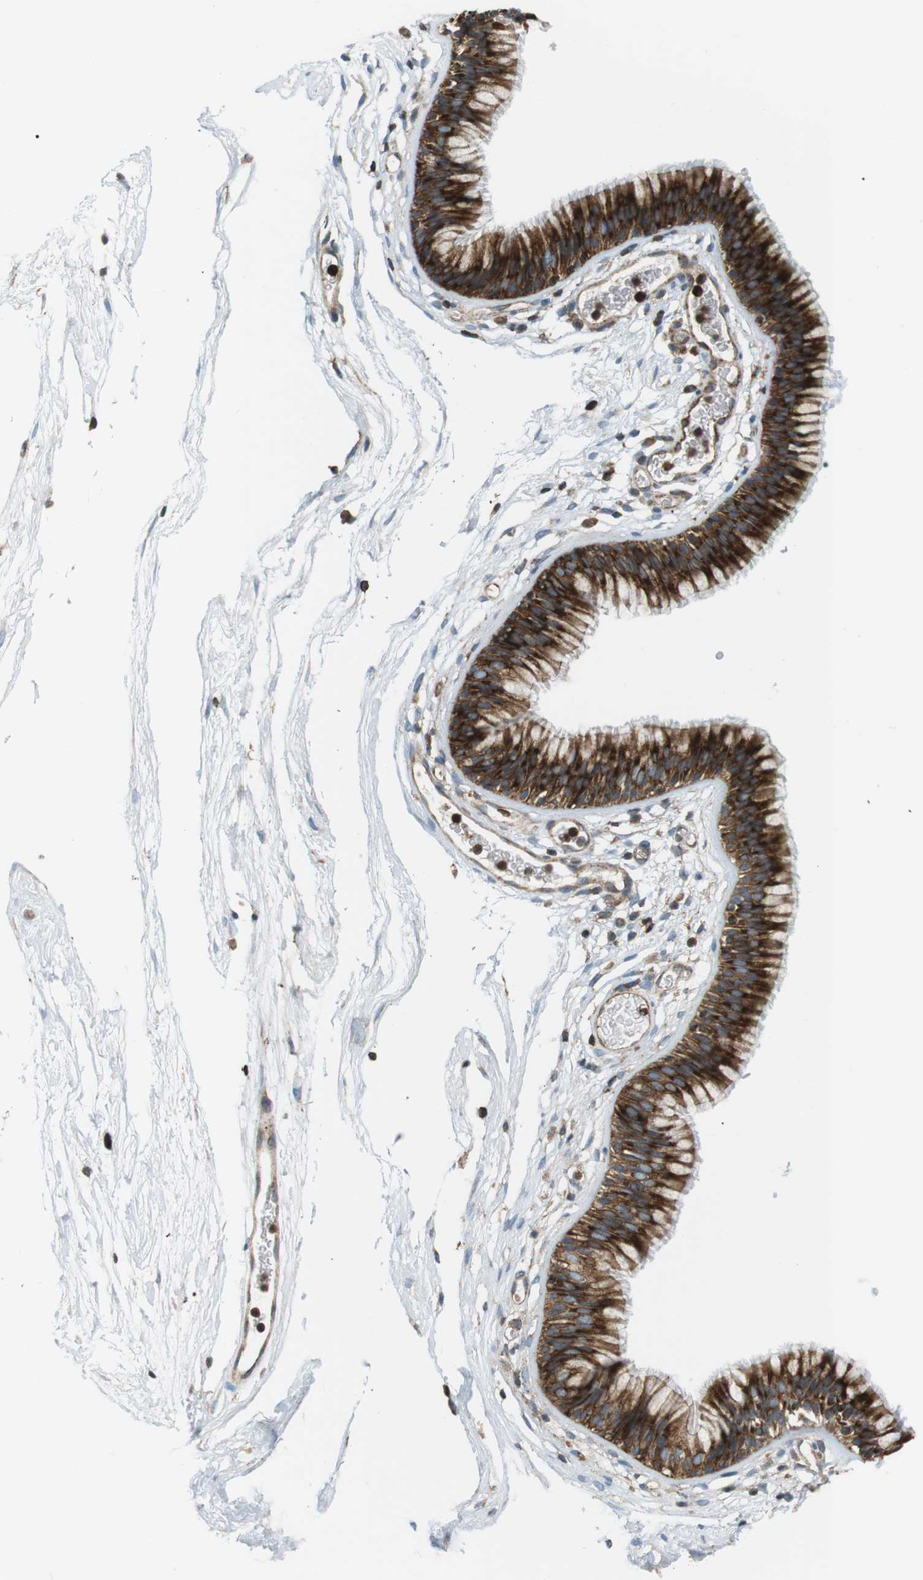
{"staining": {"intensity": "strong", "quantity": ">75%", "location": "cytoplasmic/membranous"}, "tissue": "nasopharynx", "cell_type": "Respiratory epithelial cells", "image_type": "normal", "snomed": [{"axis": "morphology", "description": "Normal tissue, NOS"}, {"axis": "morphology", "description": "Inflammation, NOS"}, {"axis": "topography", "description": "Nasopharynx"}], "caption": "Immunohistochemical staining of normal nasopharynx displays >75% levels of strong cytoplasmic/membranous protein staining in approximately >75% of respiratory epithelial cells.", "gene": "FLII", "patient": {"sex": "male", "age": 48}}